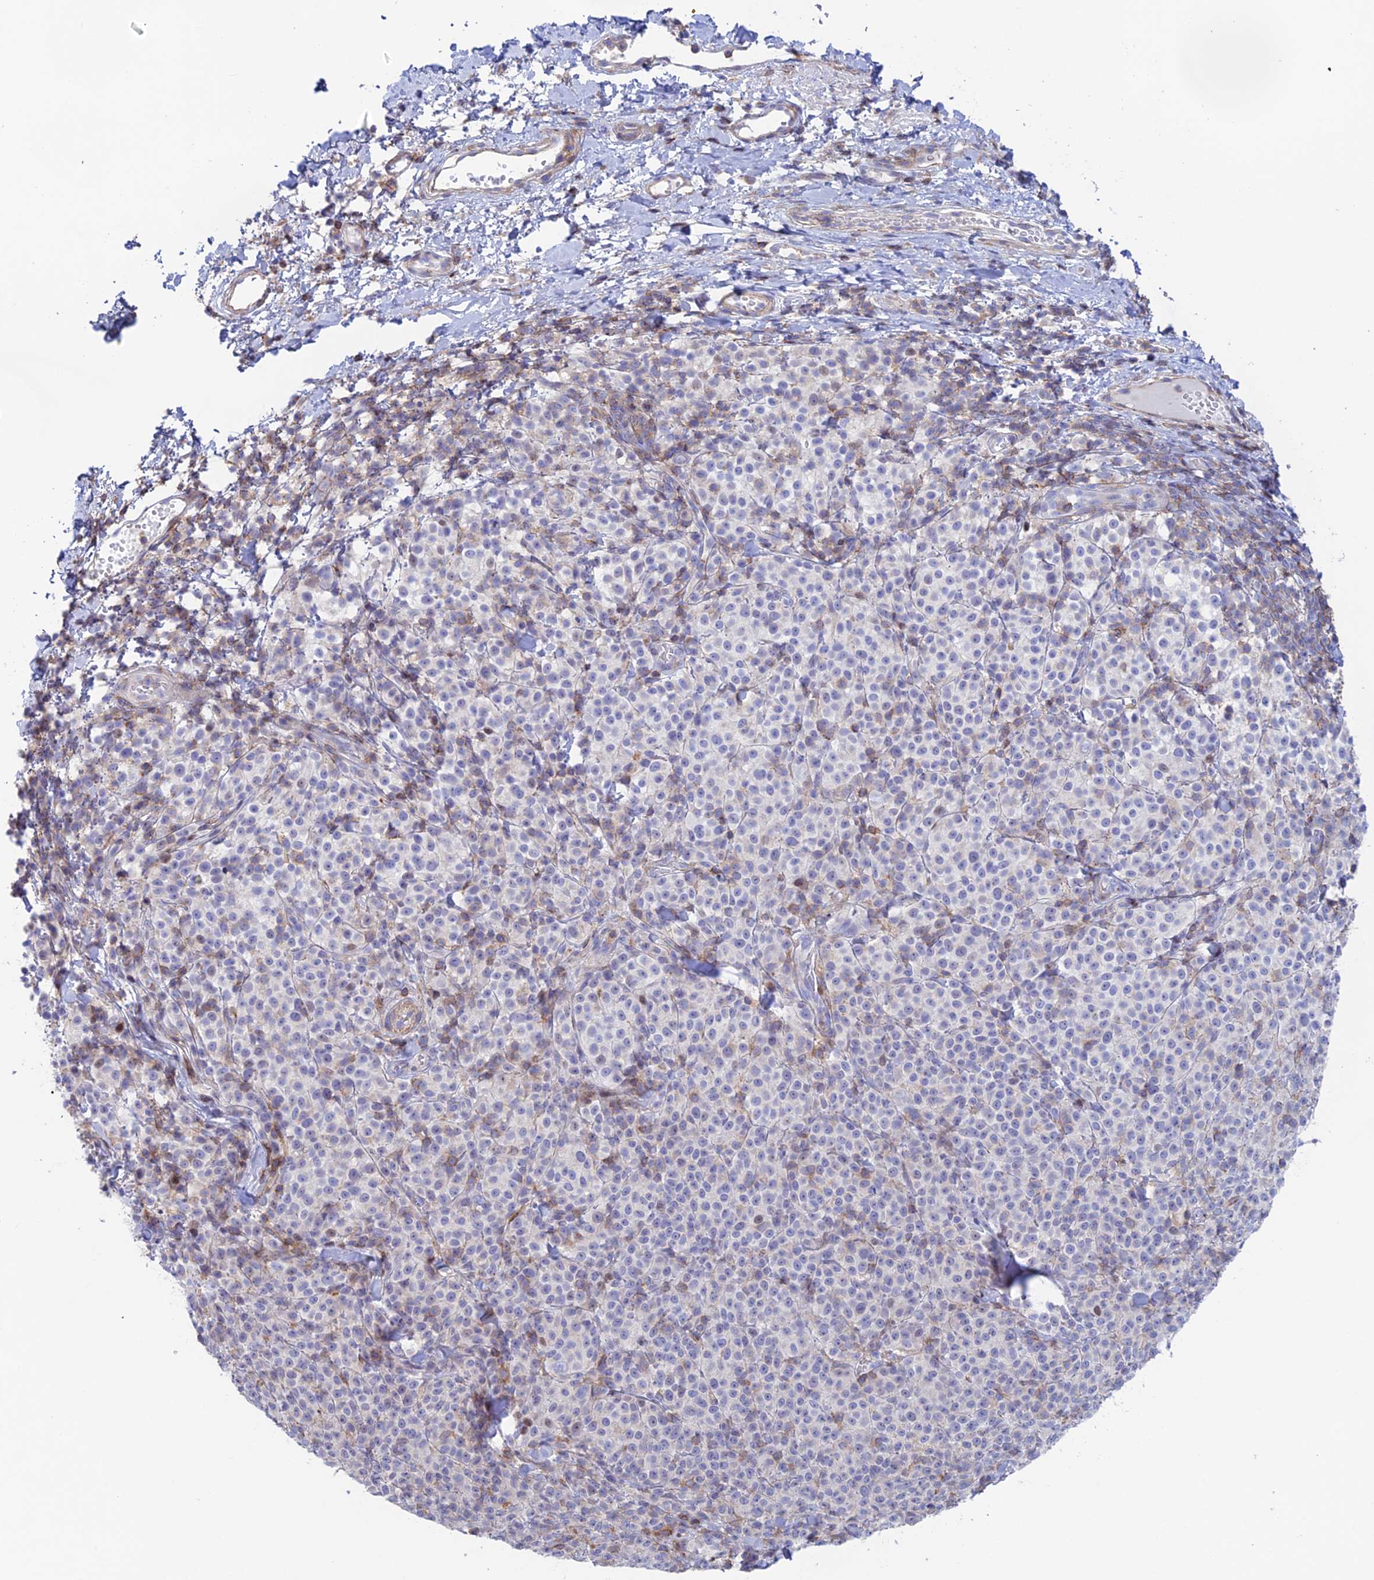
{"staining": {"intensity": "negative", "quantity": "none", "location": "none"}, "tissue": "melanoma", "cell_type": "Tumor cells", "image_type": "cancer", "snomed": [{"axis": "morphology", "description": "Normal tissue, NOS"}, {"axis": "morphology", "description": "Malignant melanoma, NOS"}, {"axis": "topography", "description": "Skin"}], "caption": "The histopathology image exhibits no staining of tumor cells in malignant melanoma. Nuclei are stained in blue.", "gene": "PRIM1", "patient": {"sex": "female", "age": 34}}